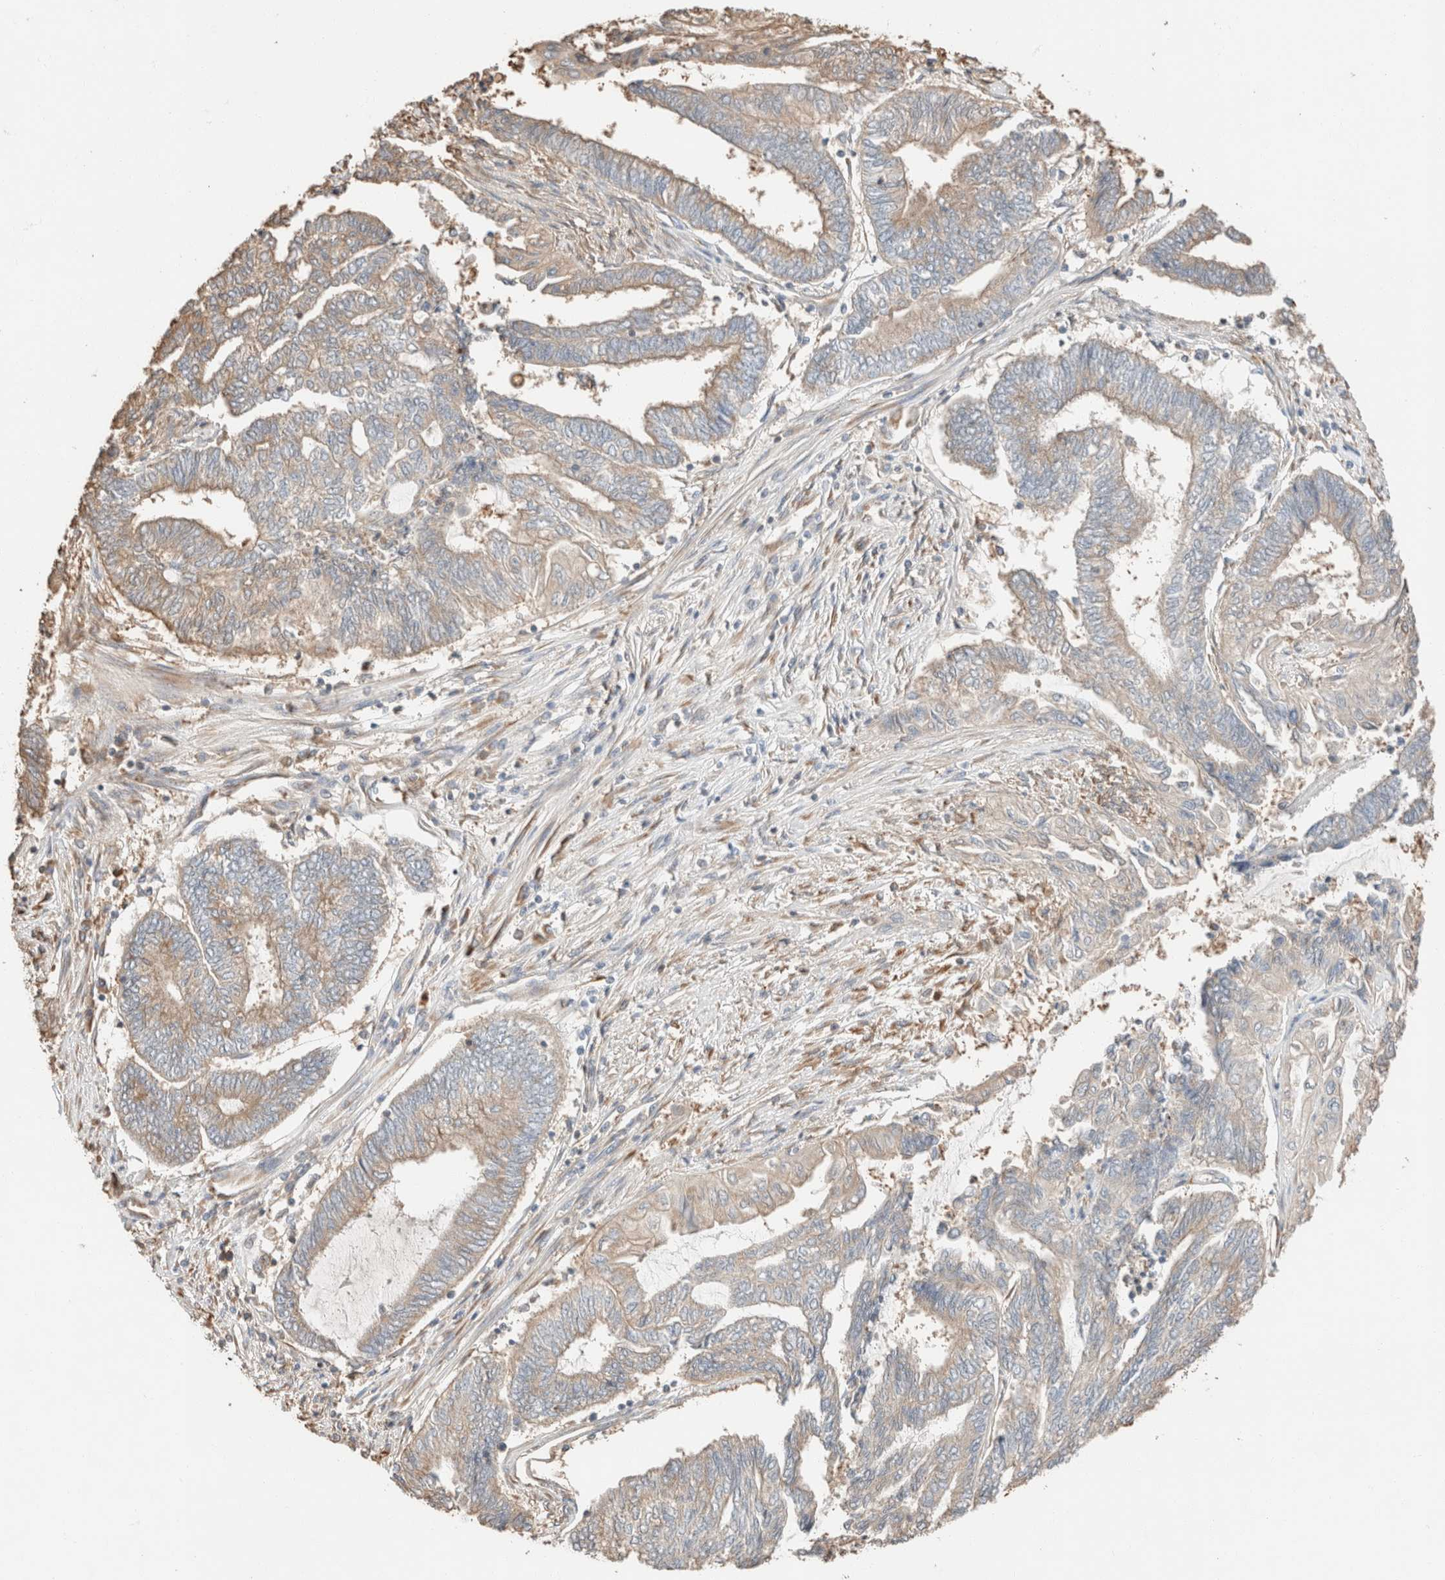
{"staining": {"intensity": "weak", "quantity": ">75%", "location": "cytoplasmic/membranous"}, "tissue": "endometrial cancer", "cell_type": "Tumor cells", "image_type": "cancer", "snomed": [{"axis": "morphology", "description": "Adenocarcinoma, NOS"}, {"axis": "topography", "description": "Uterus"}, {"axis": "topography", "description": "Endometrium"}], "caption": "Human endometrial cancer (adenocarcinoma) stained for a protein (brown) displays weak cytoplasmic/membranous positive positivity in about >75% of tumor cells.", "gene": "TUBD1", "patient": {"sex": "female", "age": 70}}